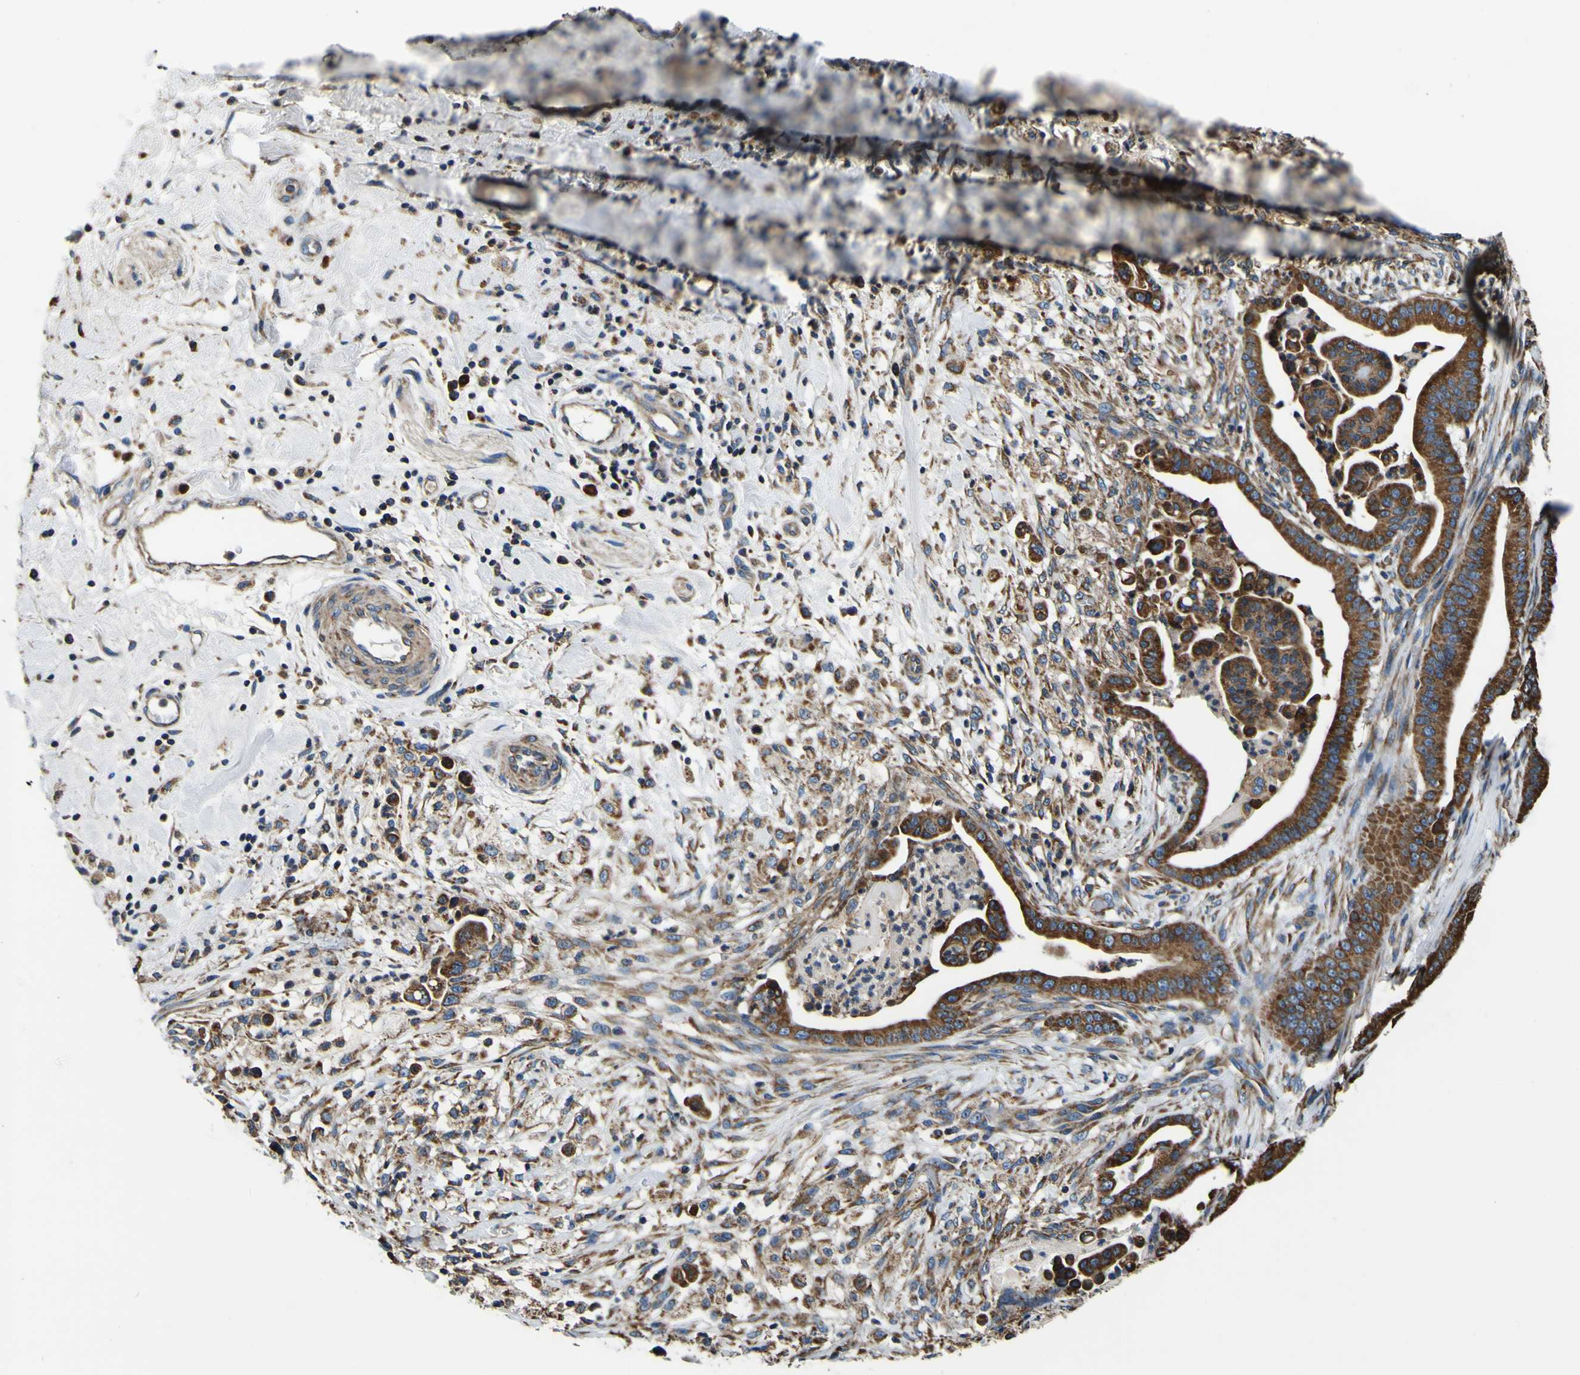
{"staining": {"intensity": "strong", "quantity": ">75%", "location": "cytoplasmic/membranous"}, "tissue": "pancreatic cancer", "cell_type": "Tumor cells", "image_type": "cancer", "snomed": [{"axis": "morphology", "description": "Adenocarcinoma, NOS"}, {"axis": "topography", "description": "Pancreas"}], "caption": "The photomicrograph shows staining of pancreatic adenocarcinoma, revealing strong cytoplasmic/membranous protein expression (brown color) within tumor cells.", "gene": "INPP5A", "patient": {"sex": "male", "age": 63}}